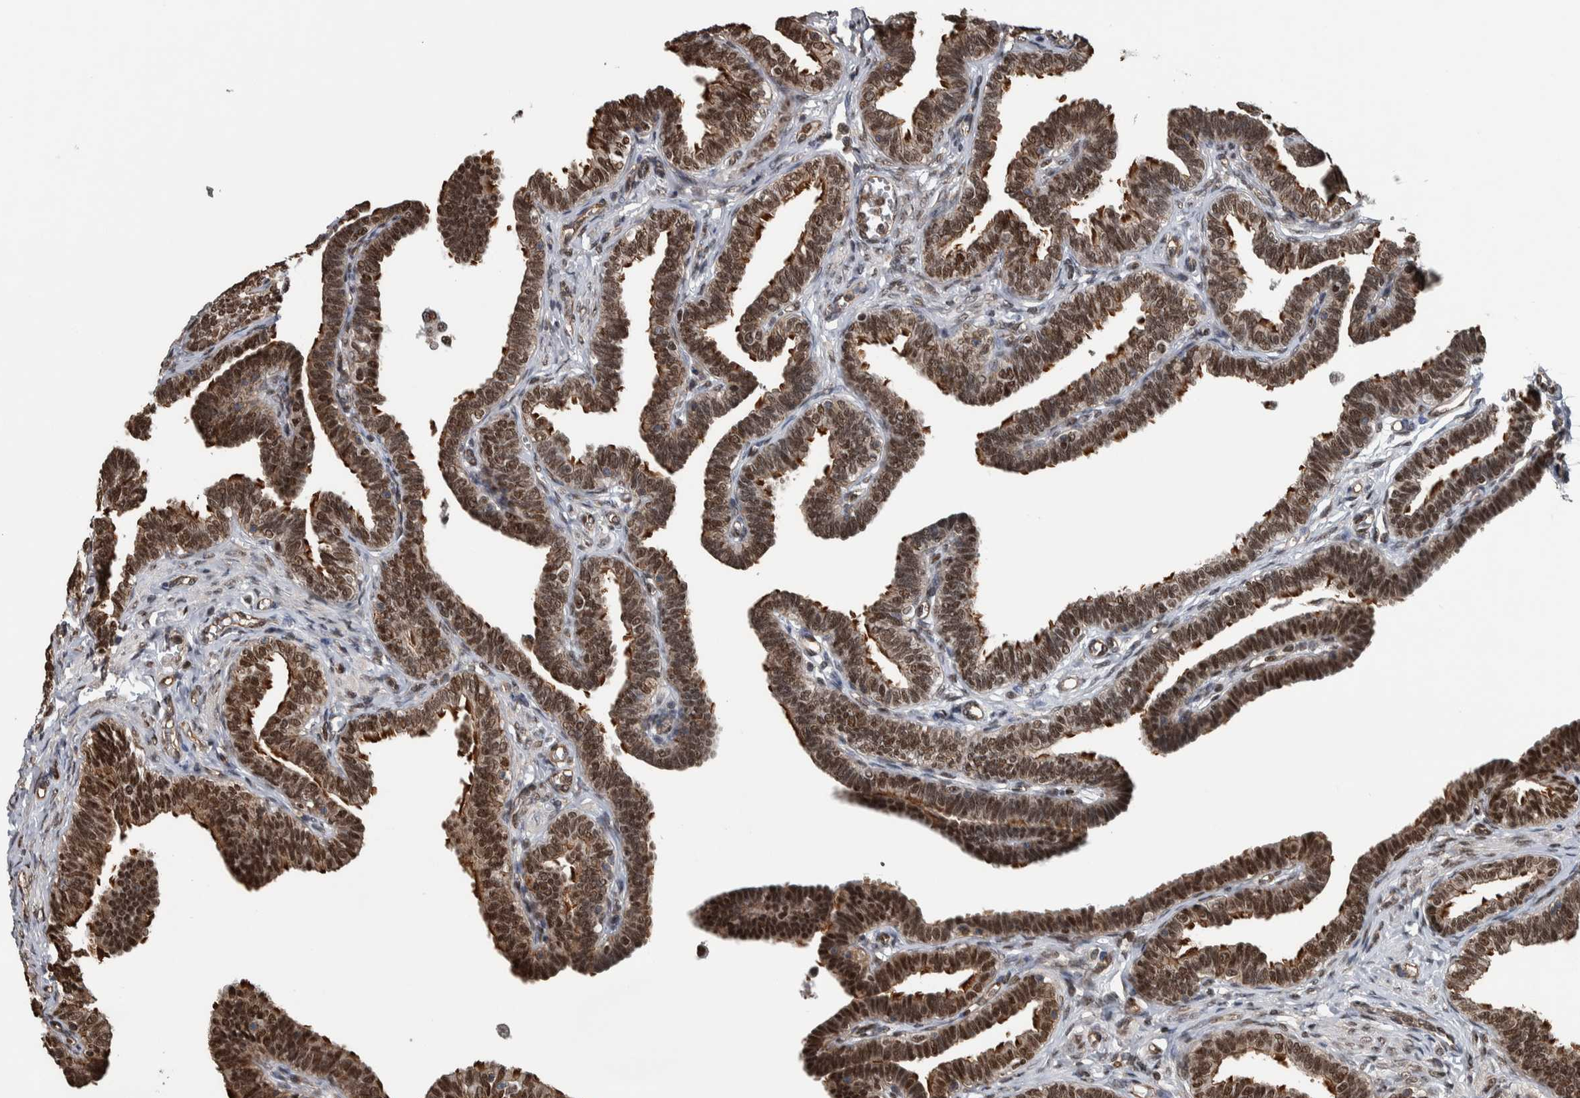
{"staining": {"intensity": "strong", "quantity": ">75%", "location": "cytoplasmic/membranous,nuclear"}, "tissue": "fallopian tube", "cell_type": "Glandular cells", "image_type": "normal", "snomed": [{"axis": "morphology", "description": "Normal tissue, NOS"}, {"axis": "topography", "description": "Fallopian tube"}, {"axis": "topography", "description": "Ovary"}], "caption": "This is an image of immunohistochemistry staining of benign fallopian tube, which shows strong expression in the cytoplasmic/membranous,nuclear of glandular cells.", "gene": "FAM135B", "patient": {"sex": "female", "age": 23}}